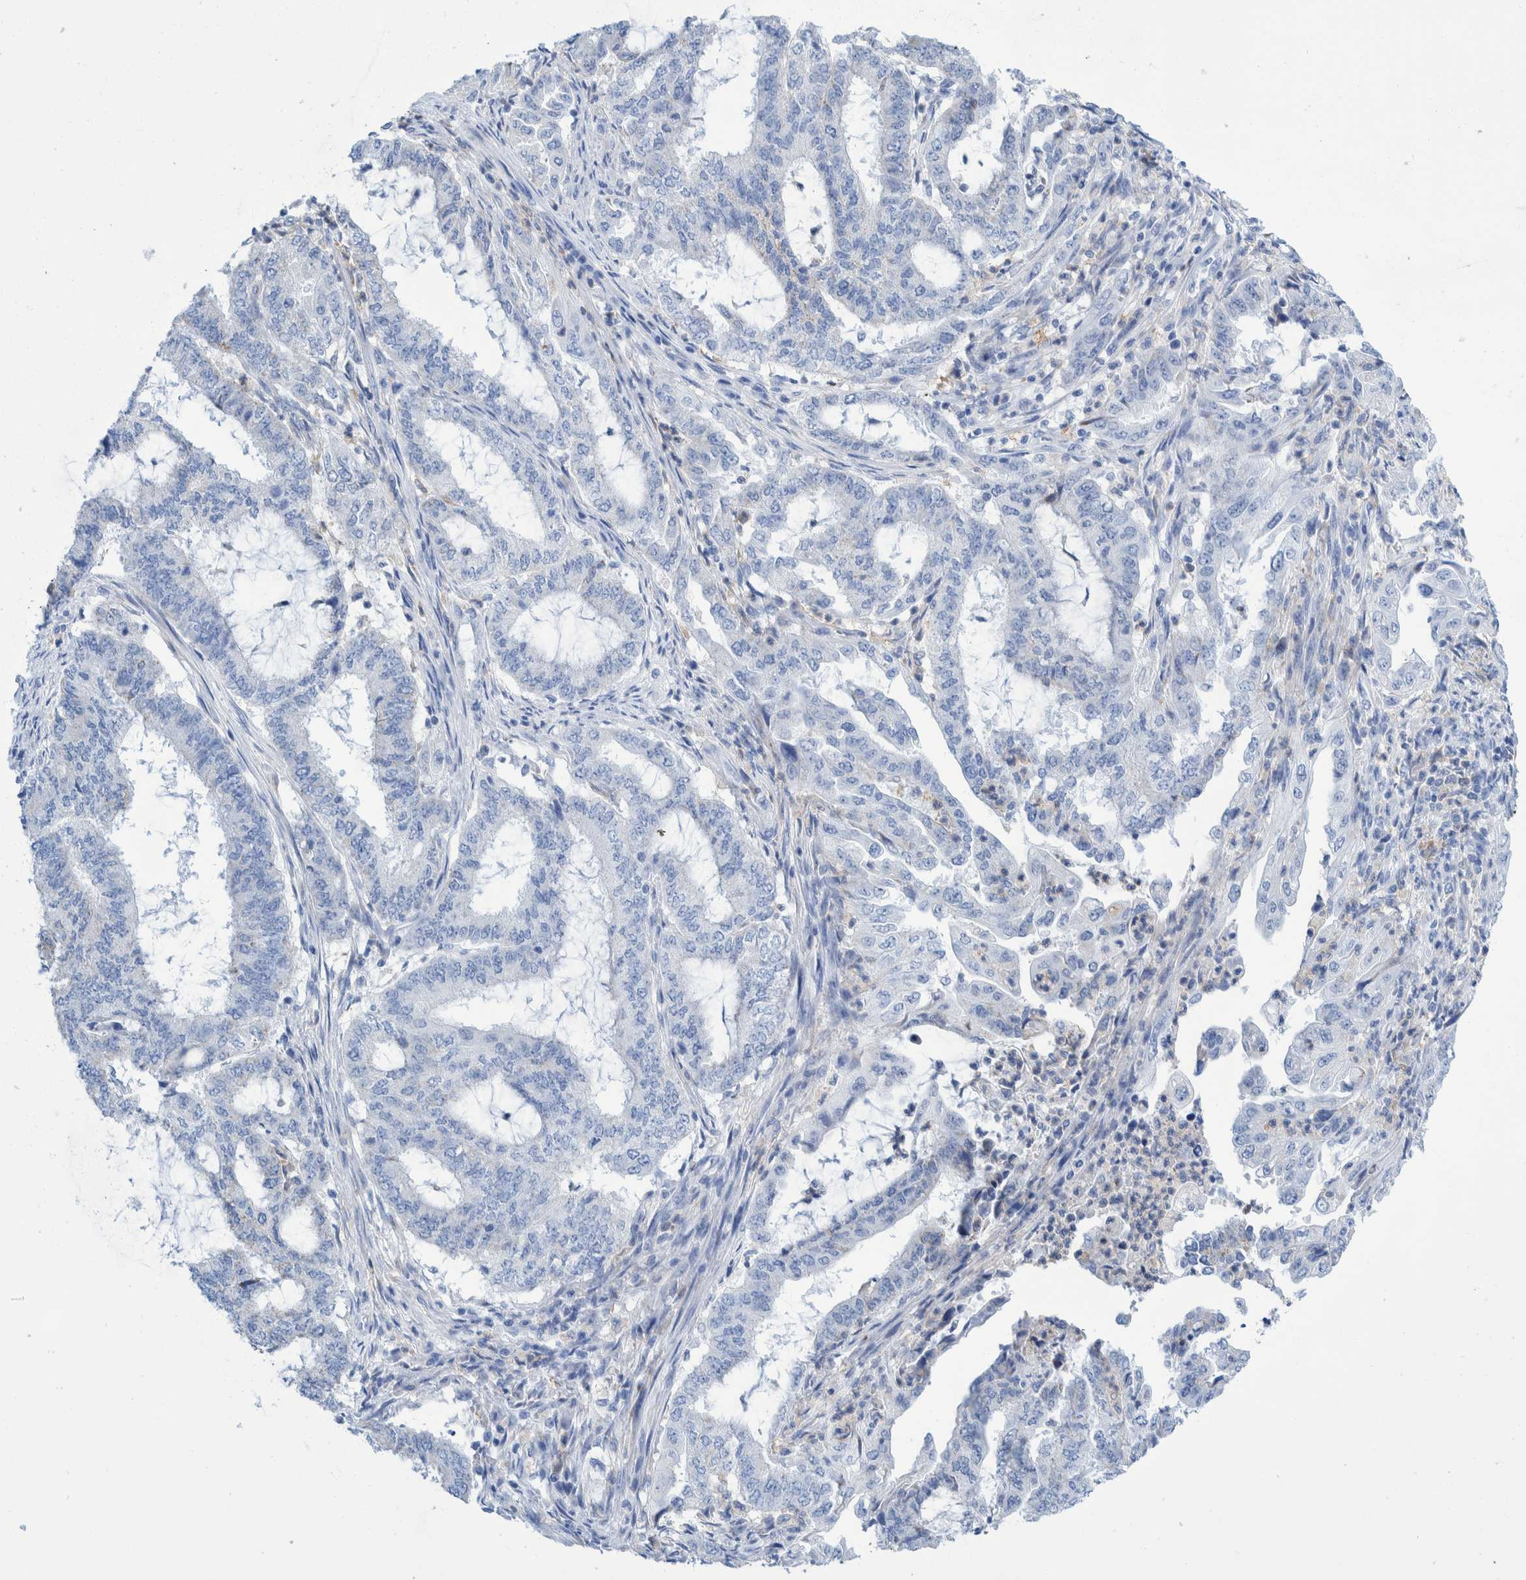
{"staining": {"intensity": "negative", "quantity": "none", "location": "none"}, "tissue": "endometrial cancer", "cell_type": "Tumor cells", "image_type": "cancer", "snomed": [{"axis": "morphology", "description": "Adenocarcinoma, NOS"}, {"axis": "topography", "description": "Endometrium"}], "caption": "Histopathology image shows no protein positivity in tumor cells of adenocarcinoma (endometrial) tissue.", "gene": "KRT14", "patient": {"sex": "female", "age": 51}}